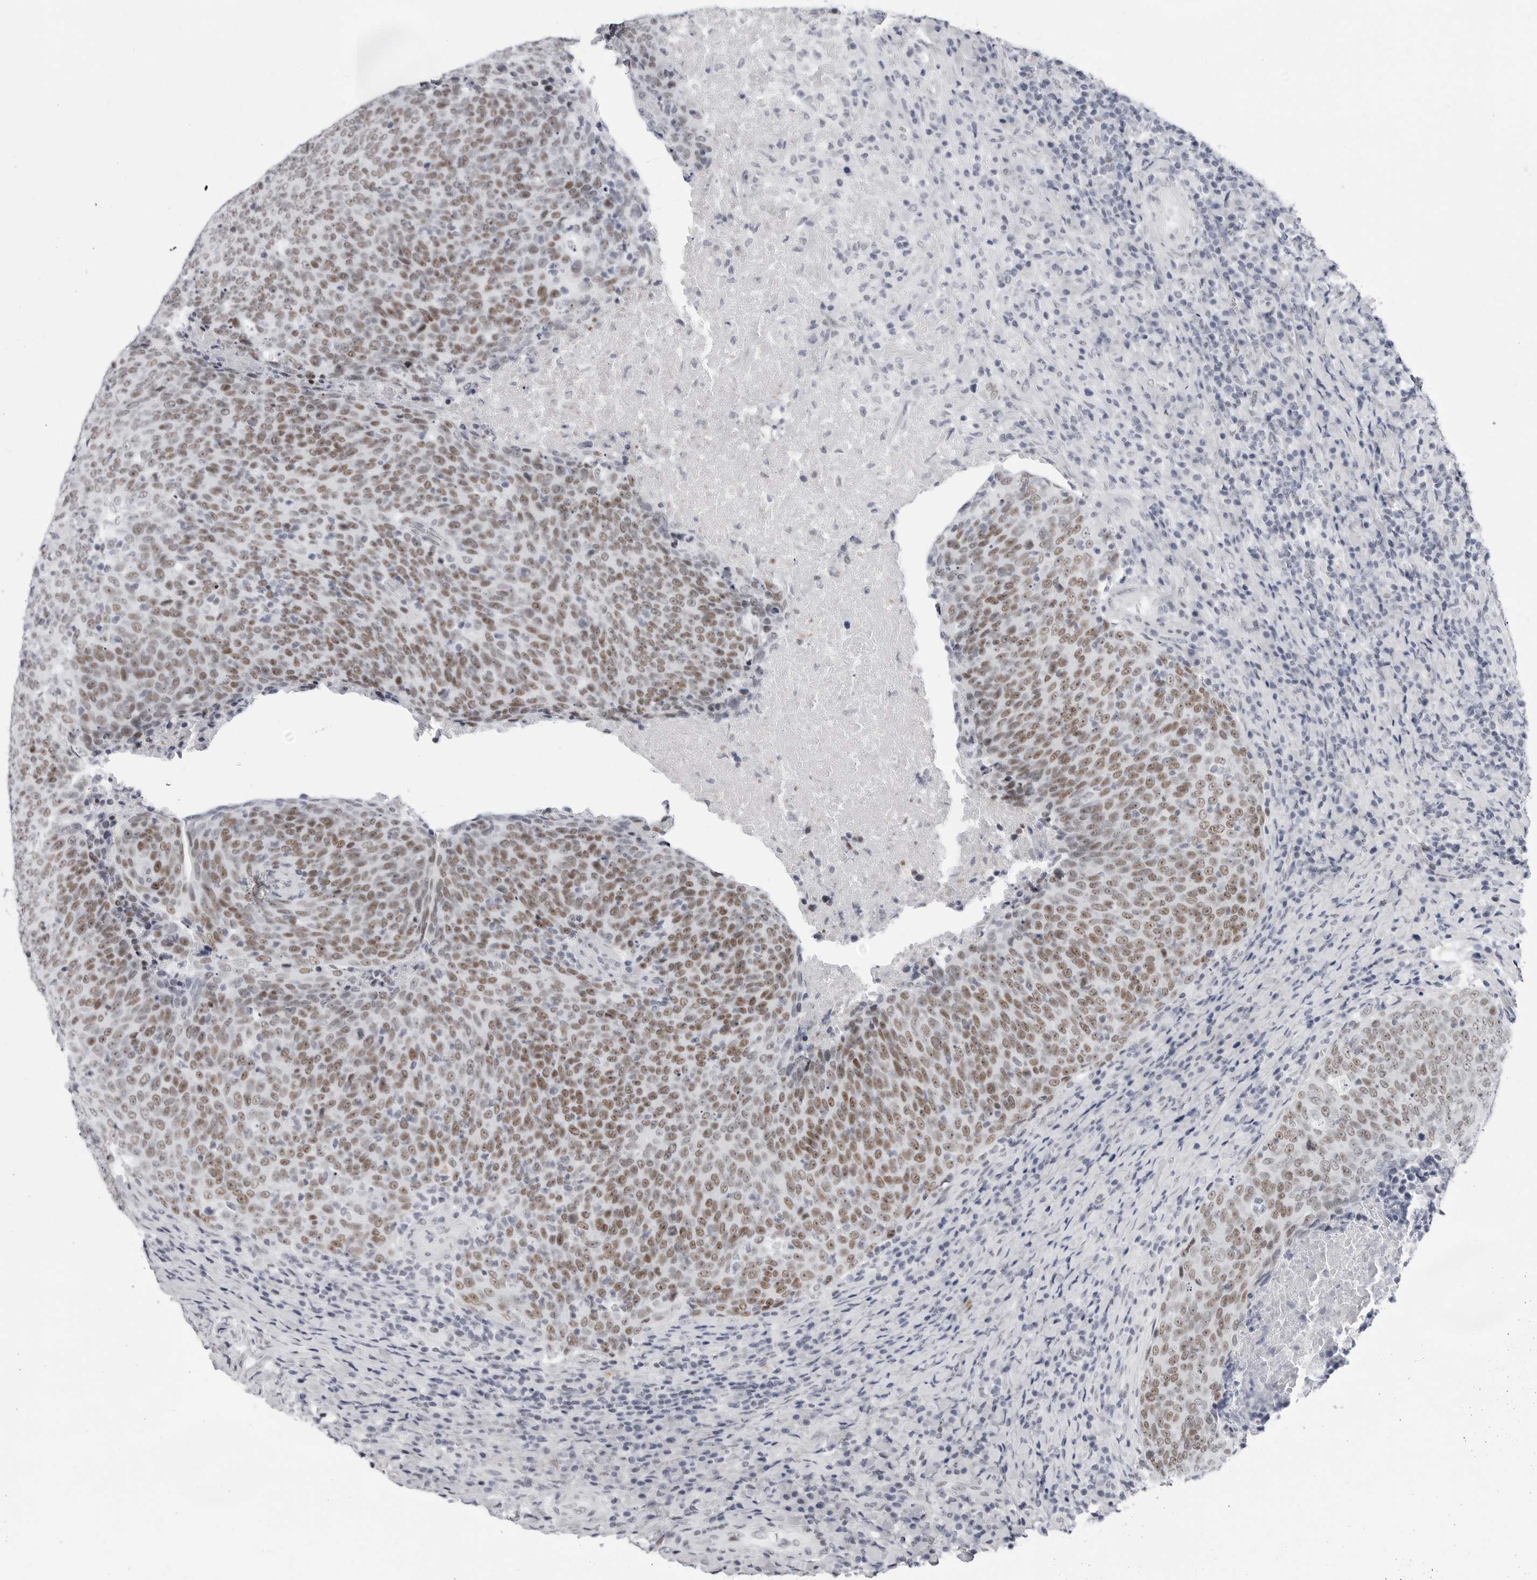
{"staining": {"intensity": "moderate", "quantity": ">75%", "location": "nuclear"}, "tissue": "head and neck cancer", "cell_type": "Tumor cells", "image_type": "cancer", "snomed": [{"axis": "morphology", "description": "Squamous cell carcinoma, NOS"}, {"axis": "morphology", "description": "Squamous cell carcinoma, metastatic, NOS"}, {"axis": "topography", "description": "Lymph node"}, {"axis": "topography", "description": "Head-Neck"}], "caption": "This is an image of IHC staining of squamous cell carcinoma (head and neck), which shows moderate positivity in the nuclear of tumor cells.", "gene": "VEZF1", "patient": {"sex": "male", "age": 62}}